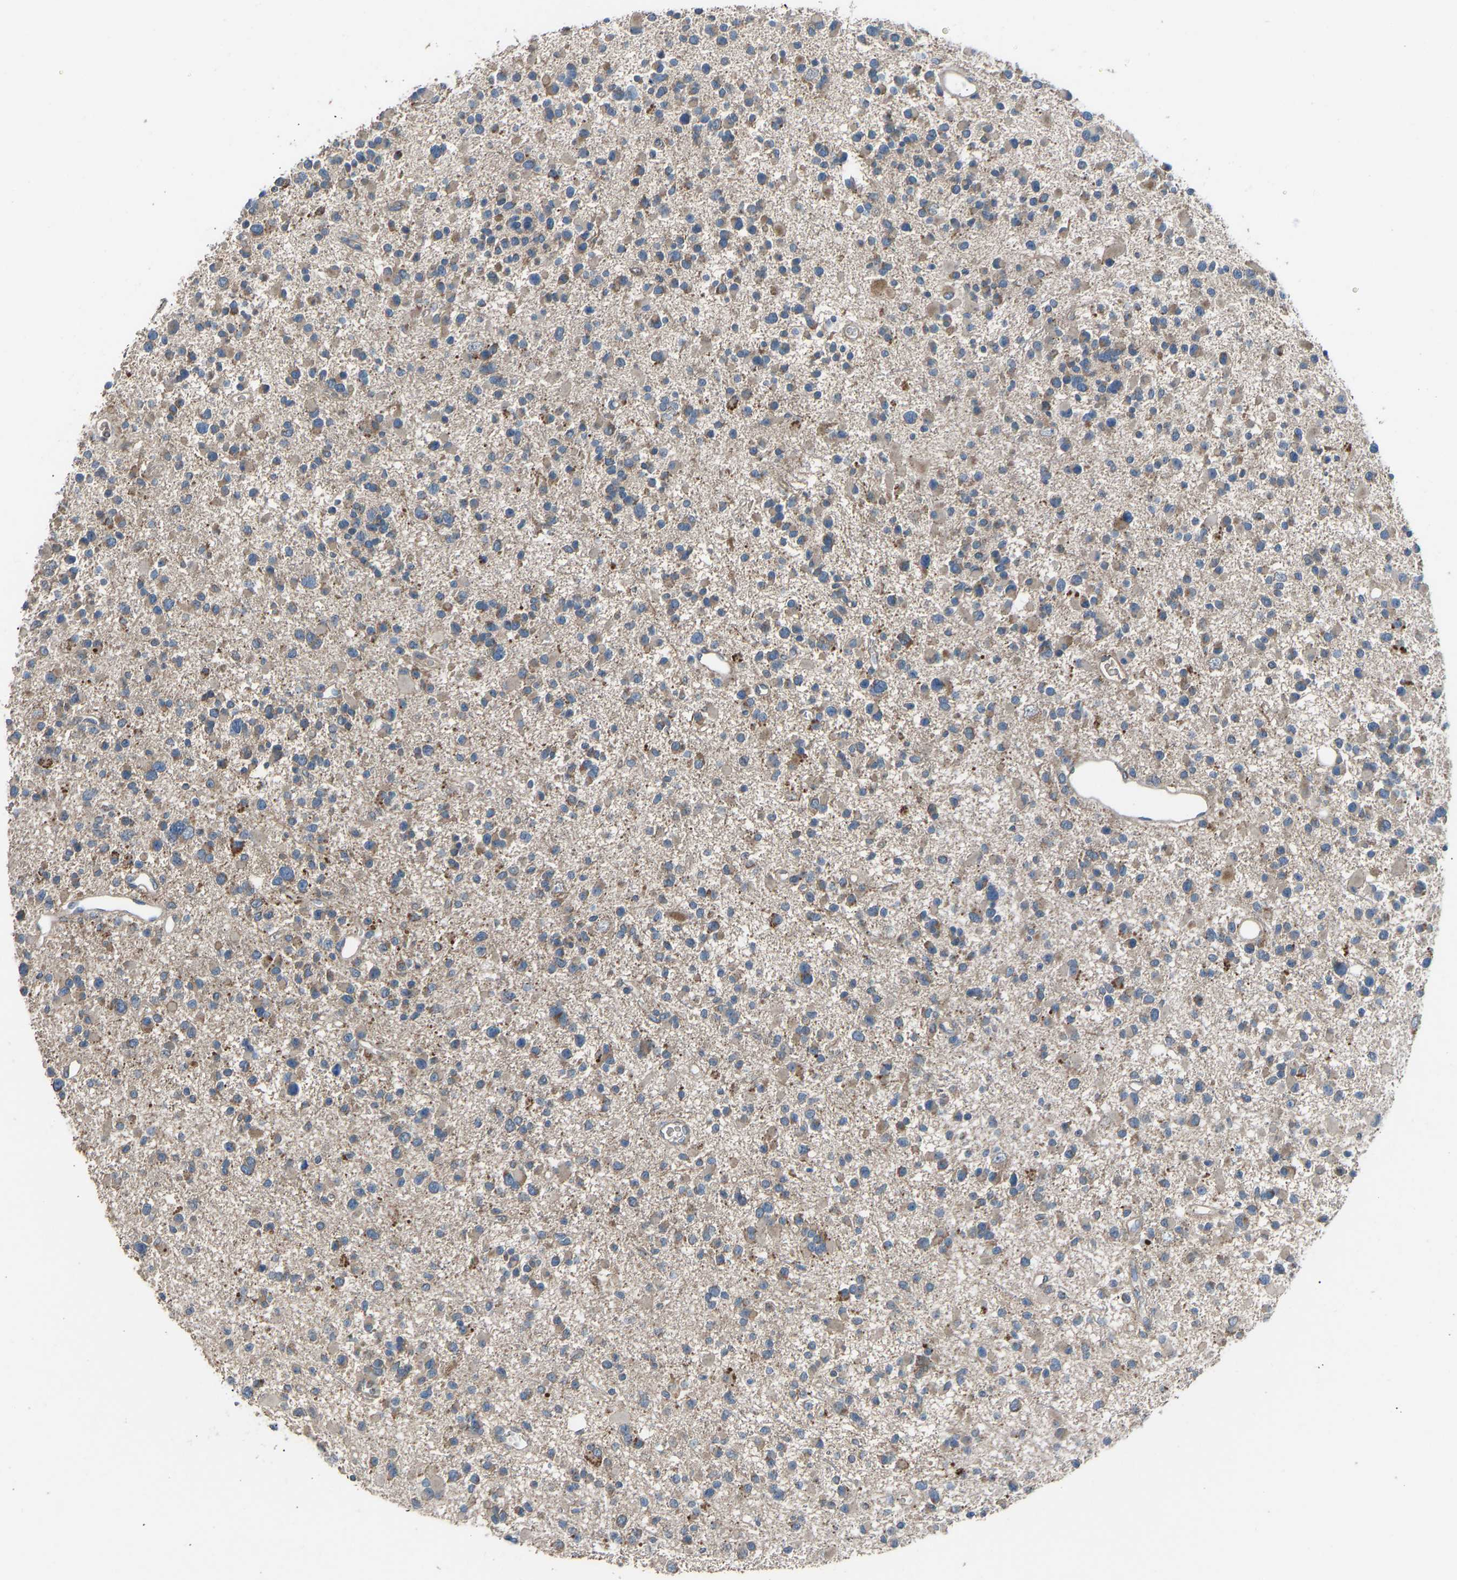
{"staining": {"intensity": "weak", "quantity": "25%-75%", "location": "cytoplasmic/membranous"}, "tissue": "glioma", "cell_type": "Tumor cells", "image_type": "cancer", "snomed": [{"axis": "morphology", "description": "Glioma, malignant, Low grade"}, {"axis": "topography", "description": "Brain"}], "caption": "An image of malignant glioma (low-grade) stained for a protein displays weak cytoplasmic/membranous brown staining in tumor cells. (DAB = brown stain, brightfield microscopy at high magnification).", "gene": "TGFBR3", "patient": {"sex": "female", "age": 22}}